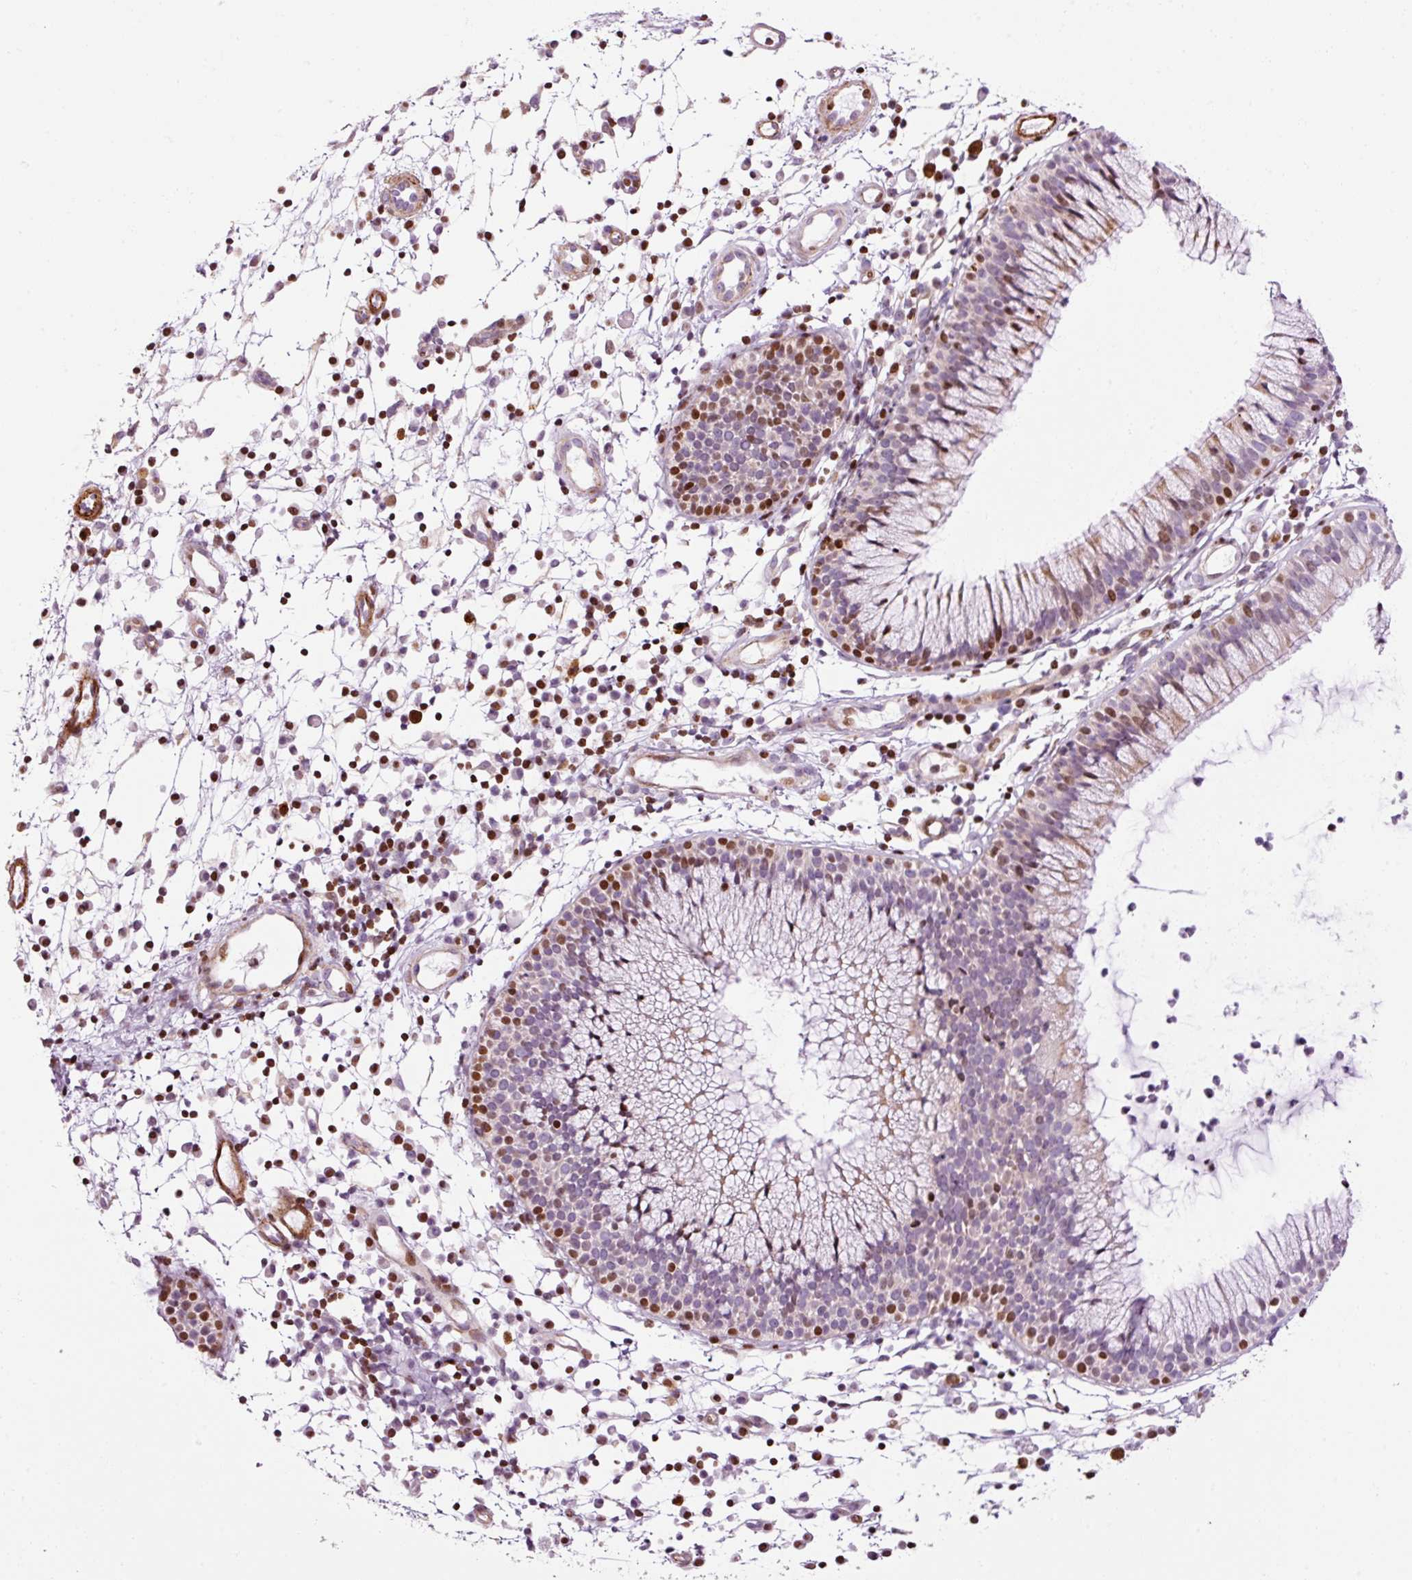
{"staining": {"intensity": "strong", "quantity": "<25%", "location": "nuclear"}, "tissue": "nasopharynx", "cell_type": "Respiratory epithelial cells", "image_type": "normal", "snomed": [{"axis": "morphology", "description": "Normal tissue, NOS"}, {"axis": "topography", "description": "Nasopharynx"}], "caption": "Immunohistochemical staining of unremarkable human nasopharynx exhibits strong nuclear protein positivity in about <25% of respiratory epithelial cells.", "gene": "ANKRD20A1", "patient": {"sex": "male", "age": 21}}